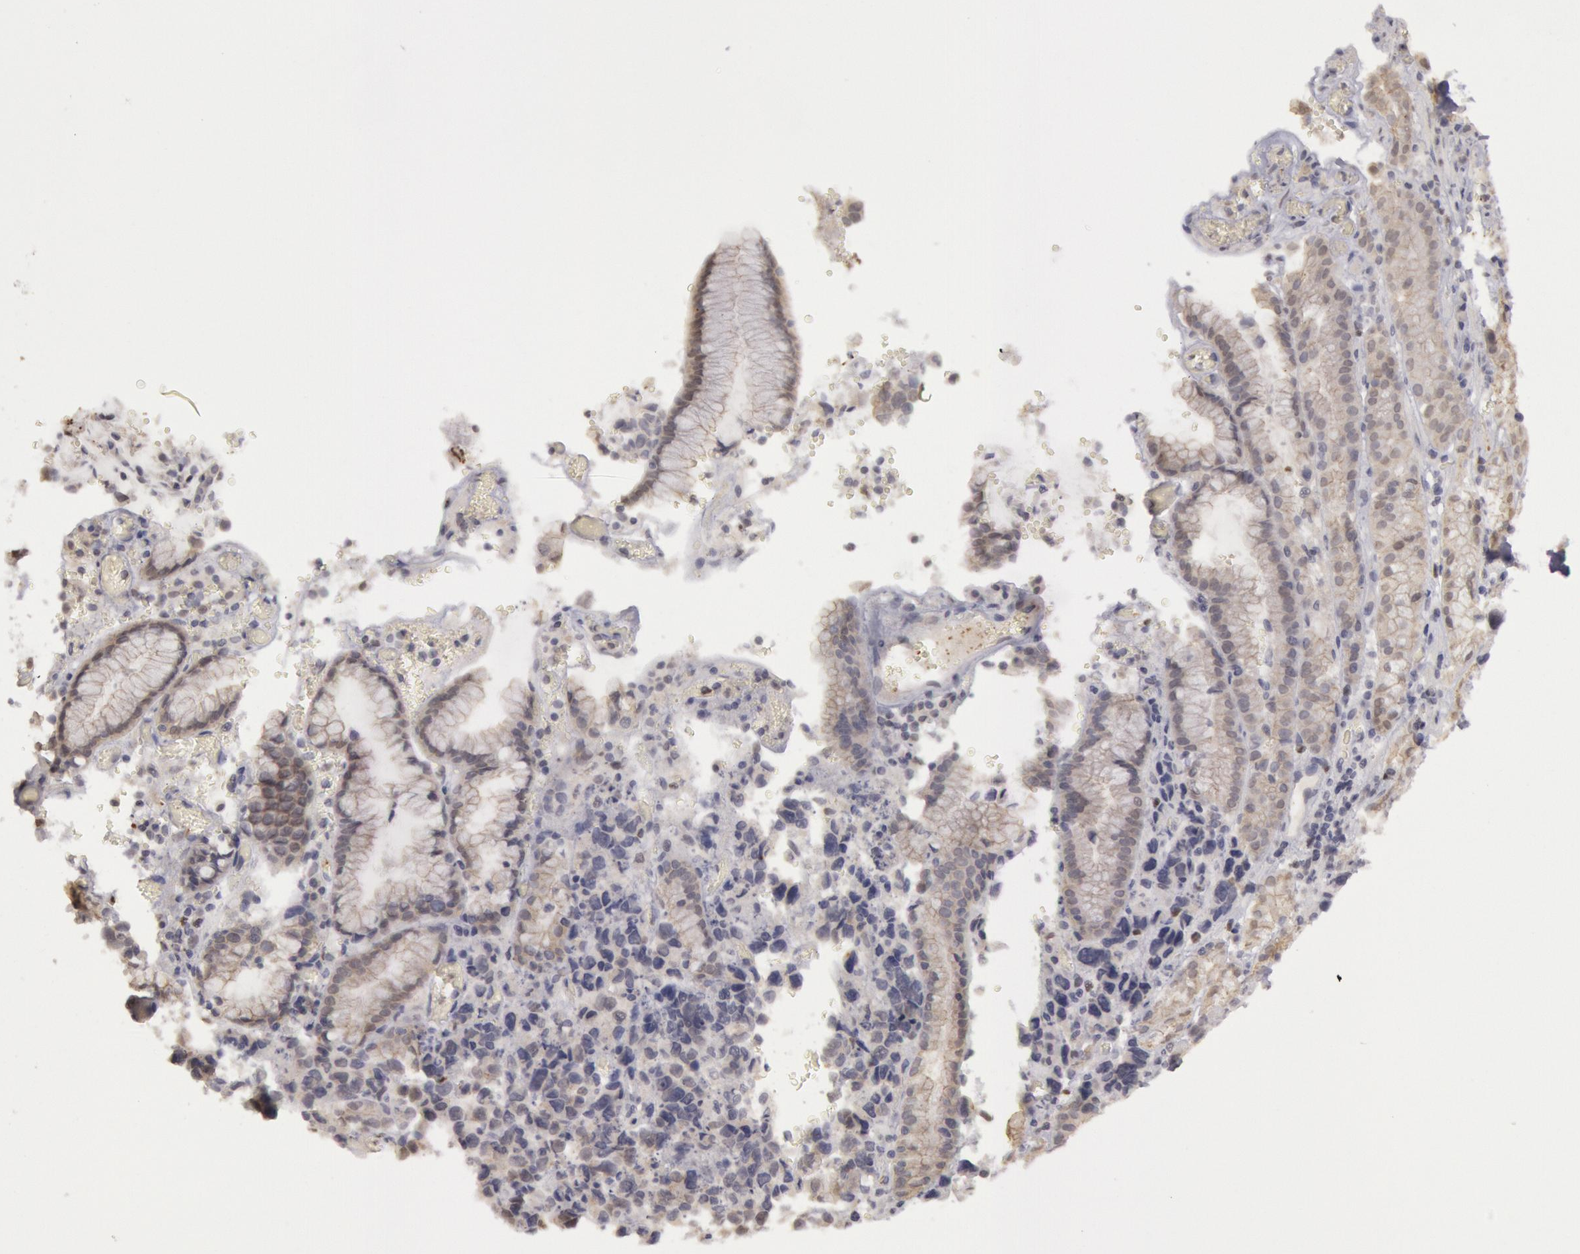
{"staining": {"intensity": "negative", "quantity": "none", "location": "none"}, "tissue": "stomach cancer", "cell_type": "Tumor cells", "image_type": "cancer", "snomed": [{"axis": "morphology", "description": "Adenocarcinoma, NOS"}, {"axis": "topography", "description": "Stomach, upper"}], "caption": "A photomicrograph of human stomach cancer is negative for staining in tumor cells.", "gene": "RIMBP3C", "patient": {"sex": "male", "age": 71}}